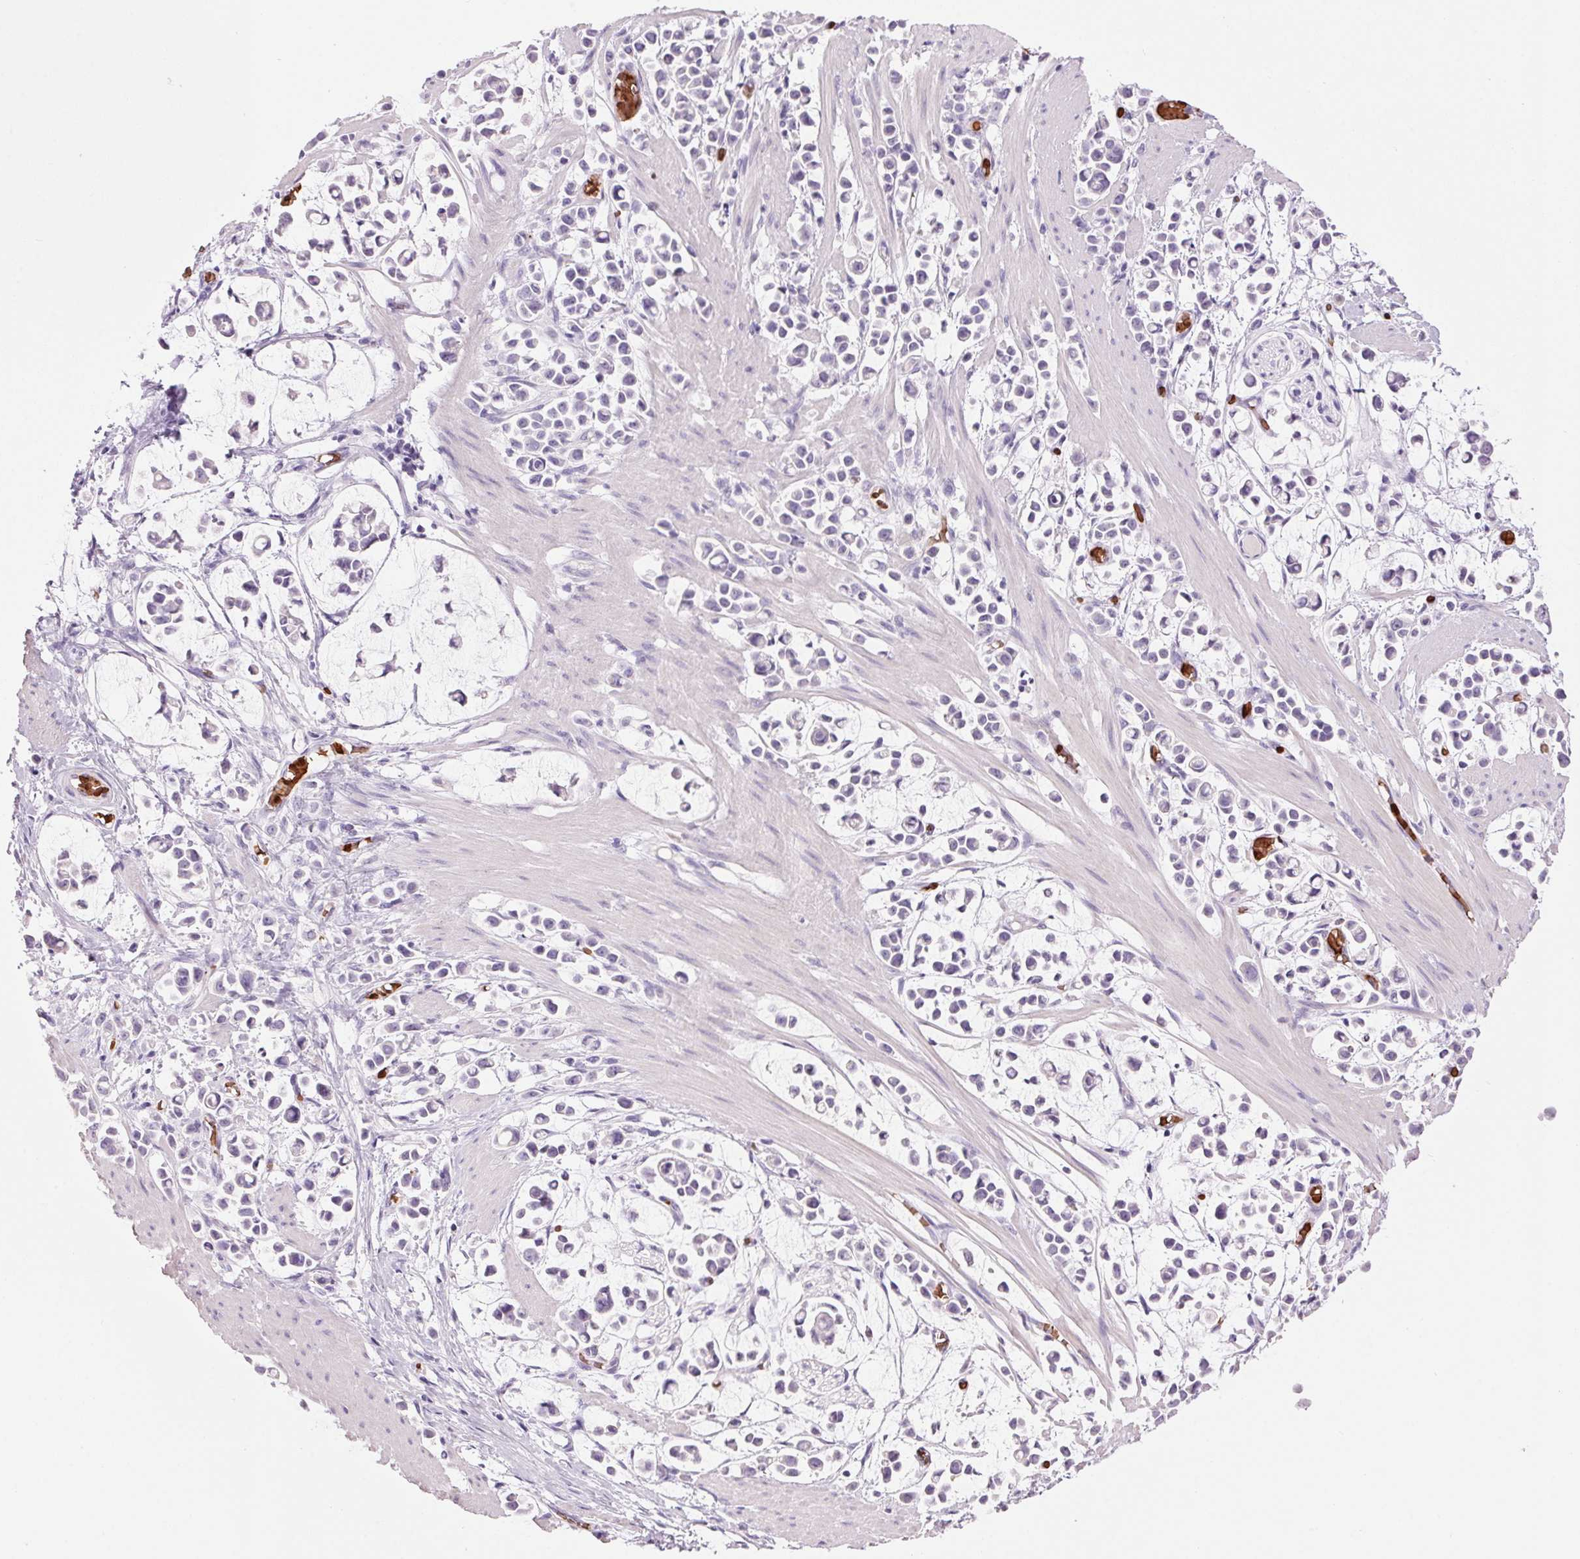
{"staining": {"intensity": "negative", "quantity": "none", "location": "none"}, "tissue": "stomach cancer", "cell_type": "Tumor cells", "image_type": "cancer", "snomed": [{"axis": "morphology", "description": "Adenocarcinoma, NOS"}, {"axis": "topography", "description": "Stomach"}], "caption": "The image reveals no staining of tumor cells in stomach adenocarcinoma.", "gene": "HBQ1", "patient": {"sex": "male", "age": 82}}